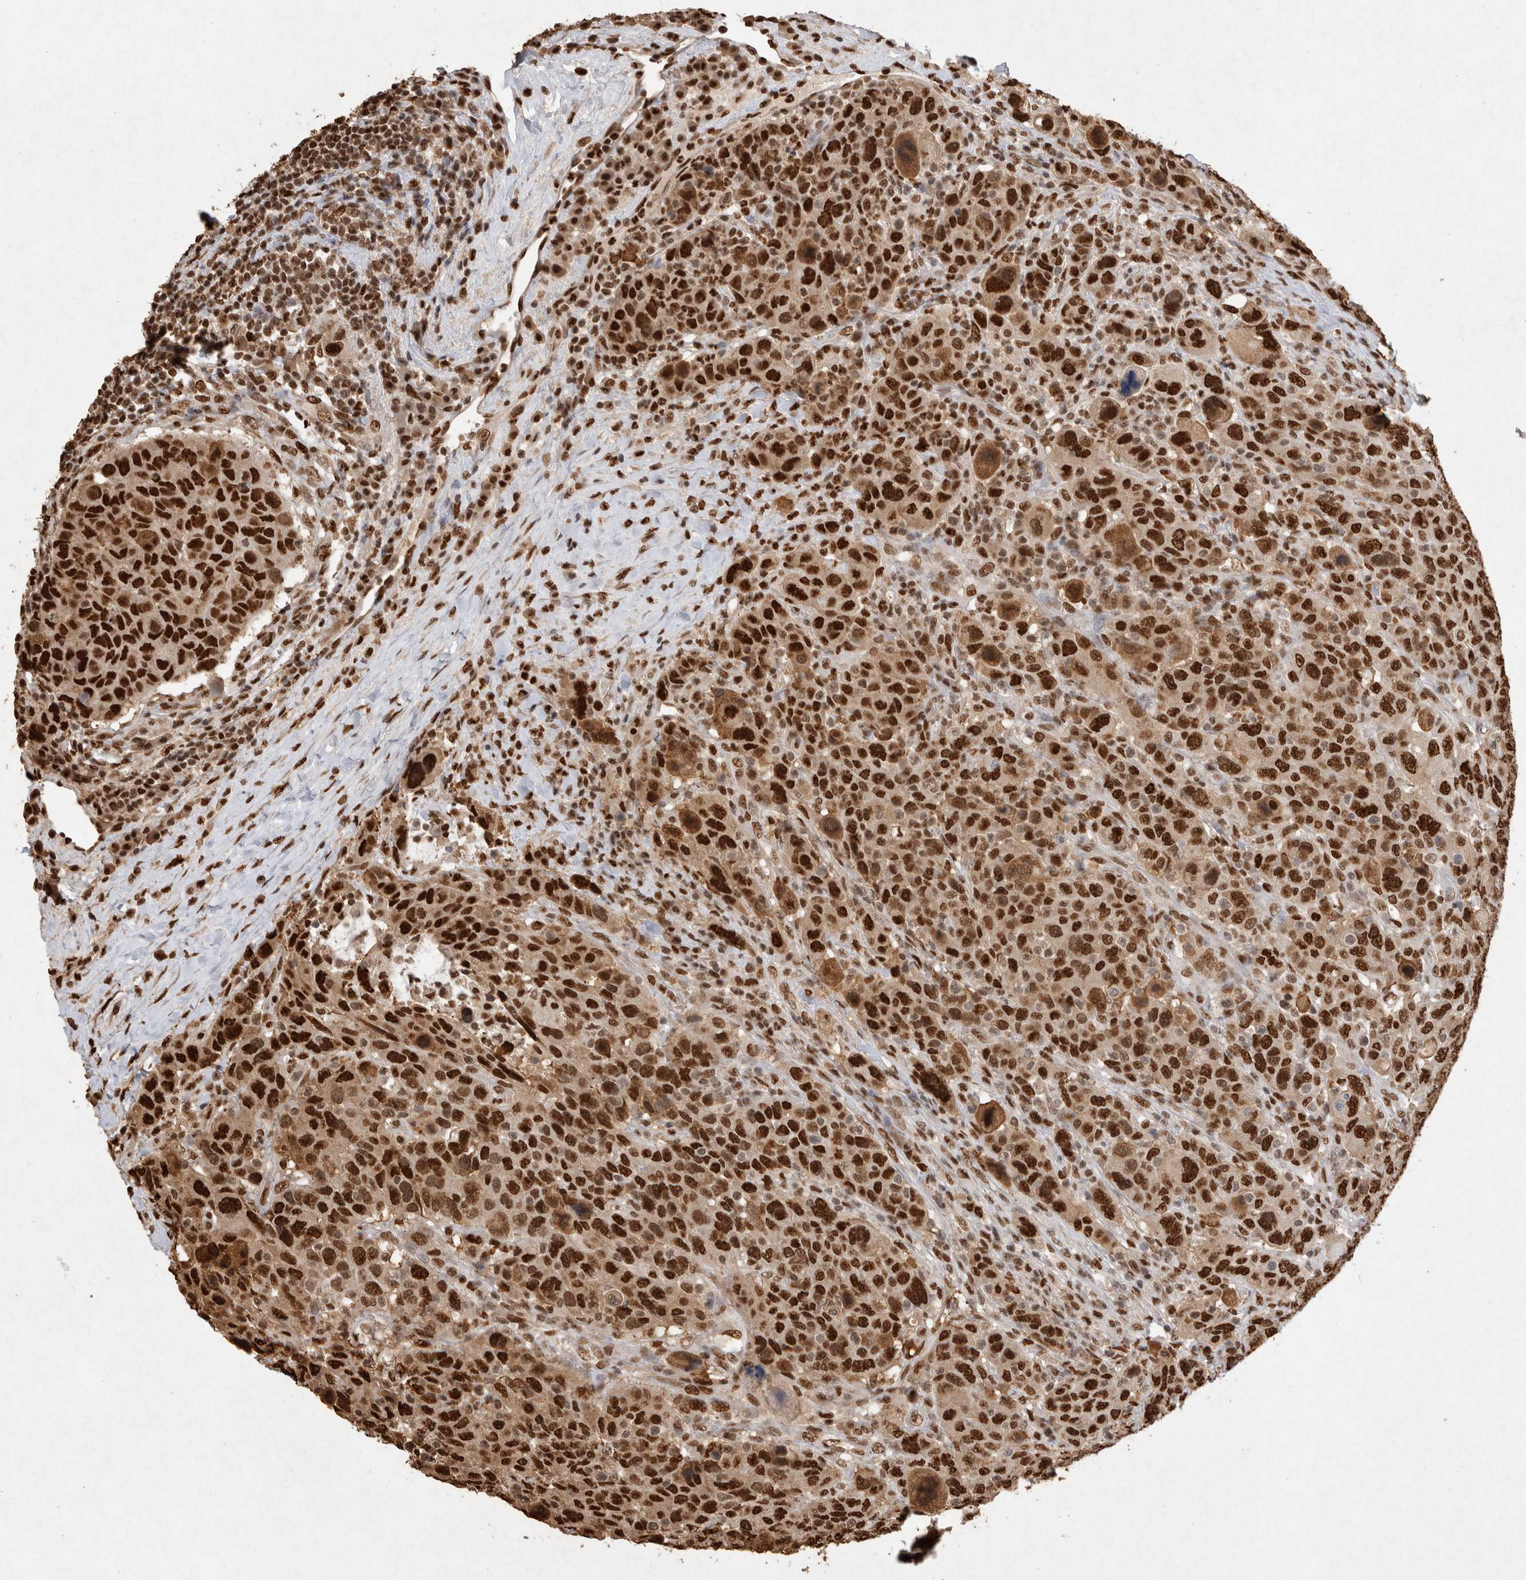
{"staining": {"intensity": "strong", "quantity": ">75%", "location": "nuclear"}, "tissue": "breast cancer", "cell_type": "Tumor cells", "image_type": "cancer", "snomed": [{"axis": "morphology", "description": "Duct carcinoma"}, {"axis": "topography", "description": "Breast"}], "caption": "Strong nuclear positivity for a protein is seen in approximately >75% of tumor cells of breast invasive ductal carcinoma using immunohistochemistry (IHC).", "gene": "HDGF", "patient": {"sex": "female", "age": 37}}